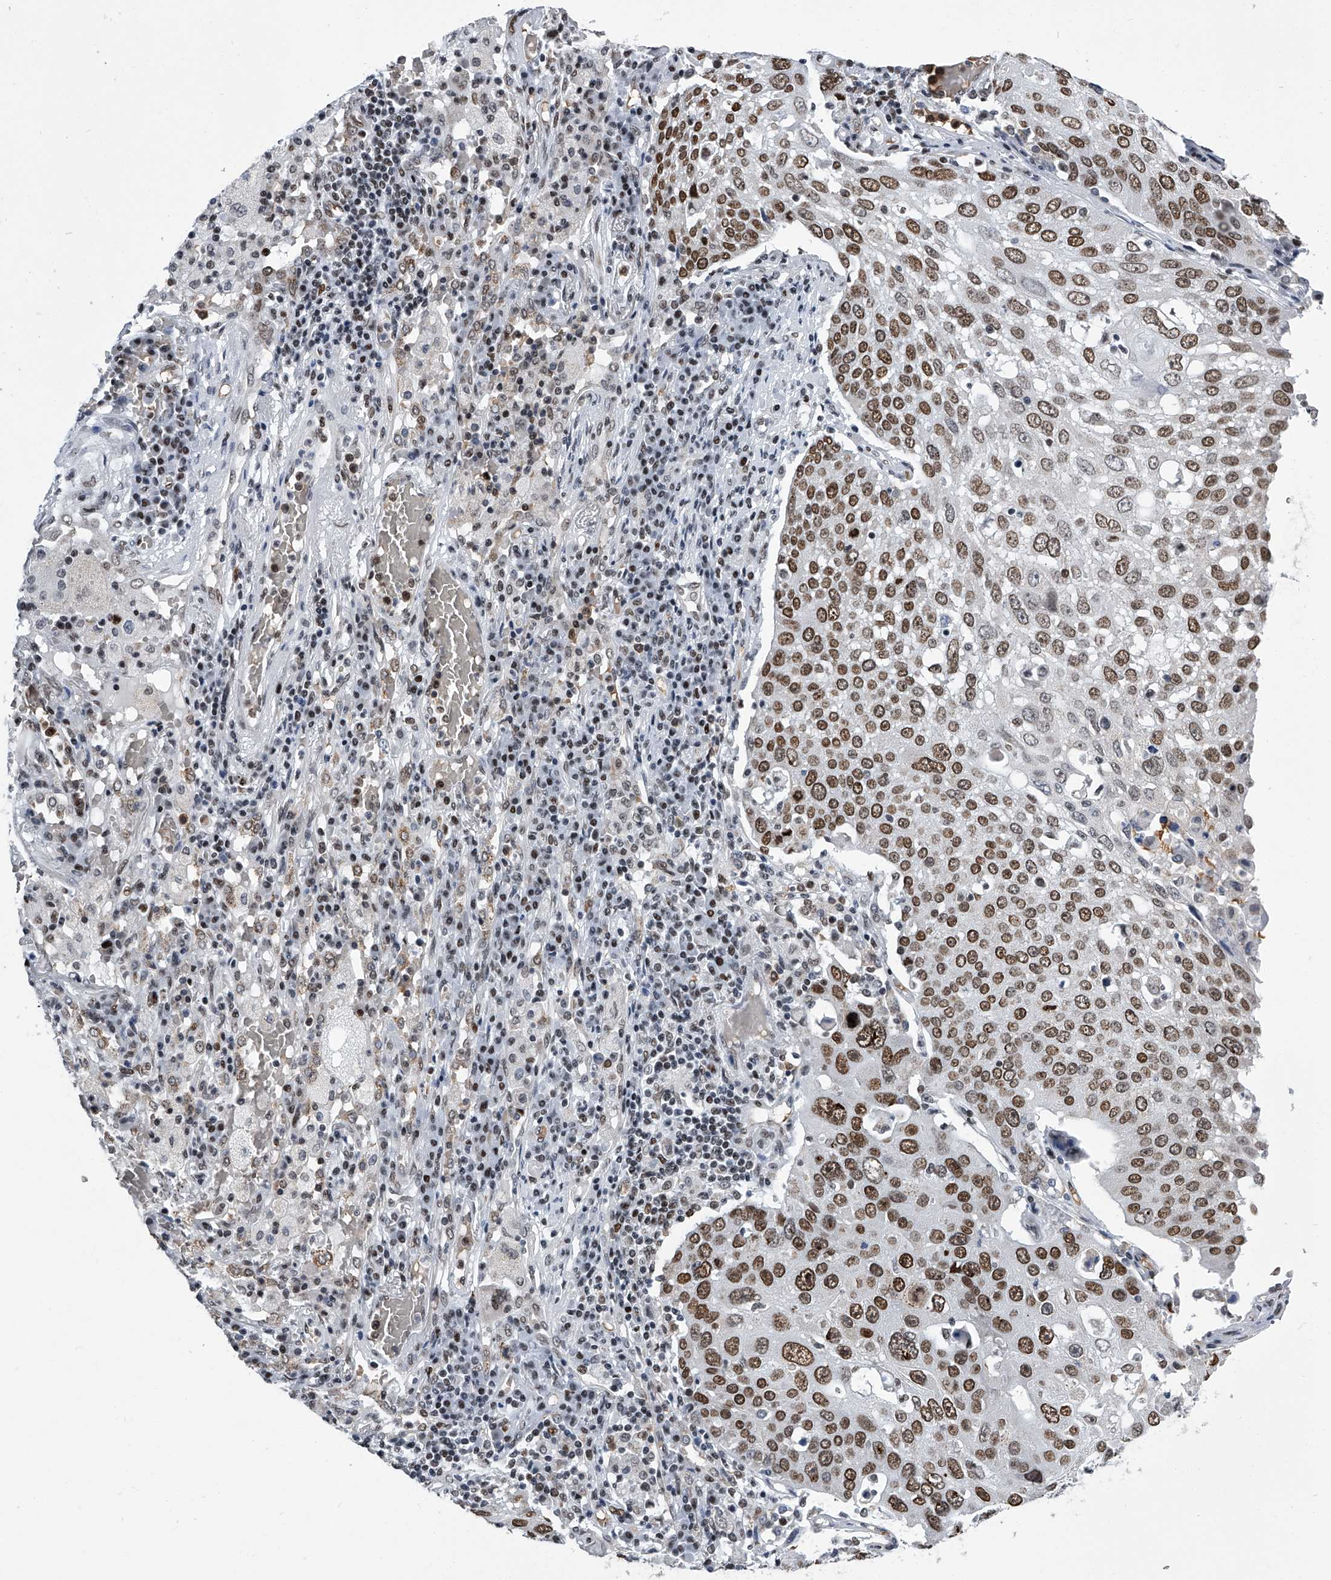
{"staining": {"intensity": "moderate", "quantity": ">75%", "location": "nuclear"}, "tissue": "lung cancer", "cell_type": "Tumor cells", "image_type": "cancer", "snomed": [{"axis": "morphology", "description": "Squamous cell carcinoma, NOS"}, {"axis": "topography", "description": "Lung"}], "caption": "Protein expression analysis of human lung cancer reveals moderate nuclear expression in about >75% of tumor cells.", "gene": "SIM2", "patient": {"sex": "male", "age": 65}}